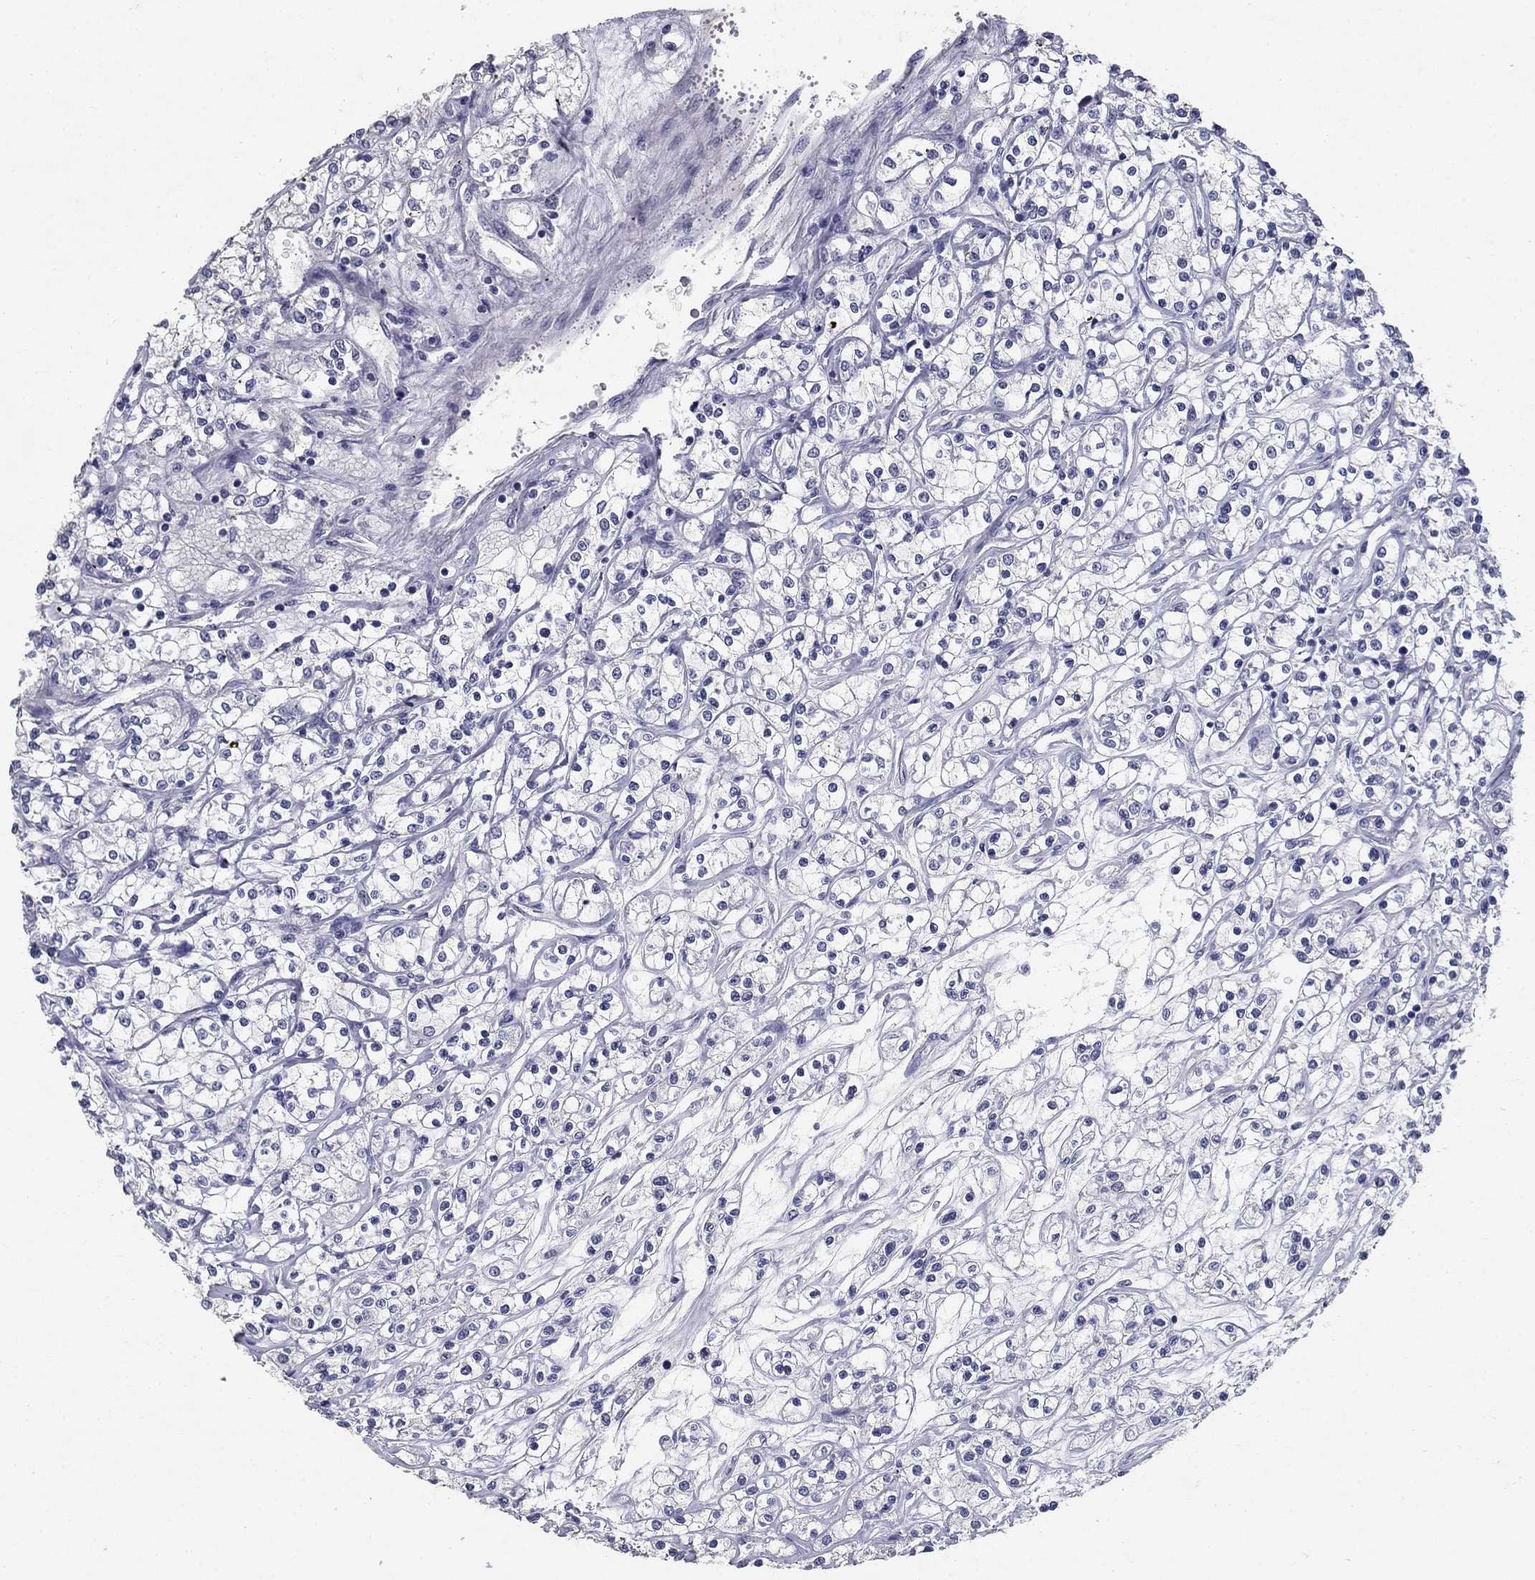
{"staining": {"intensity": "negative", "quantity": "none", "location": "none"}, "tissue": "renal cancer", "cell_type": "Tumor cells", "image_type": "cancer", "snomed": [{"axis": "morphology", "description": "Adenocarcinoma, NOS"}, {"axis": "topography", "description": "Kidney"}], "caption": "Renal cancer was stained to show a protein in brown. There is no significant expression in tumor cells. The staining is performed using DAB (3,3'-diaminobenzidine) brown chromogen with nuclei counter-stained in using hematoxylin.", "gene": "POMC", "patient": {"sex": "female", "age": 59}}